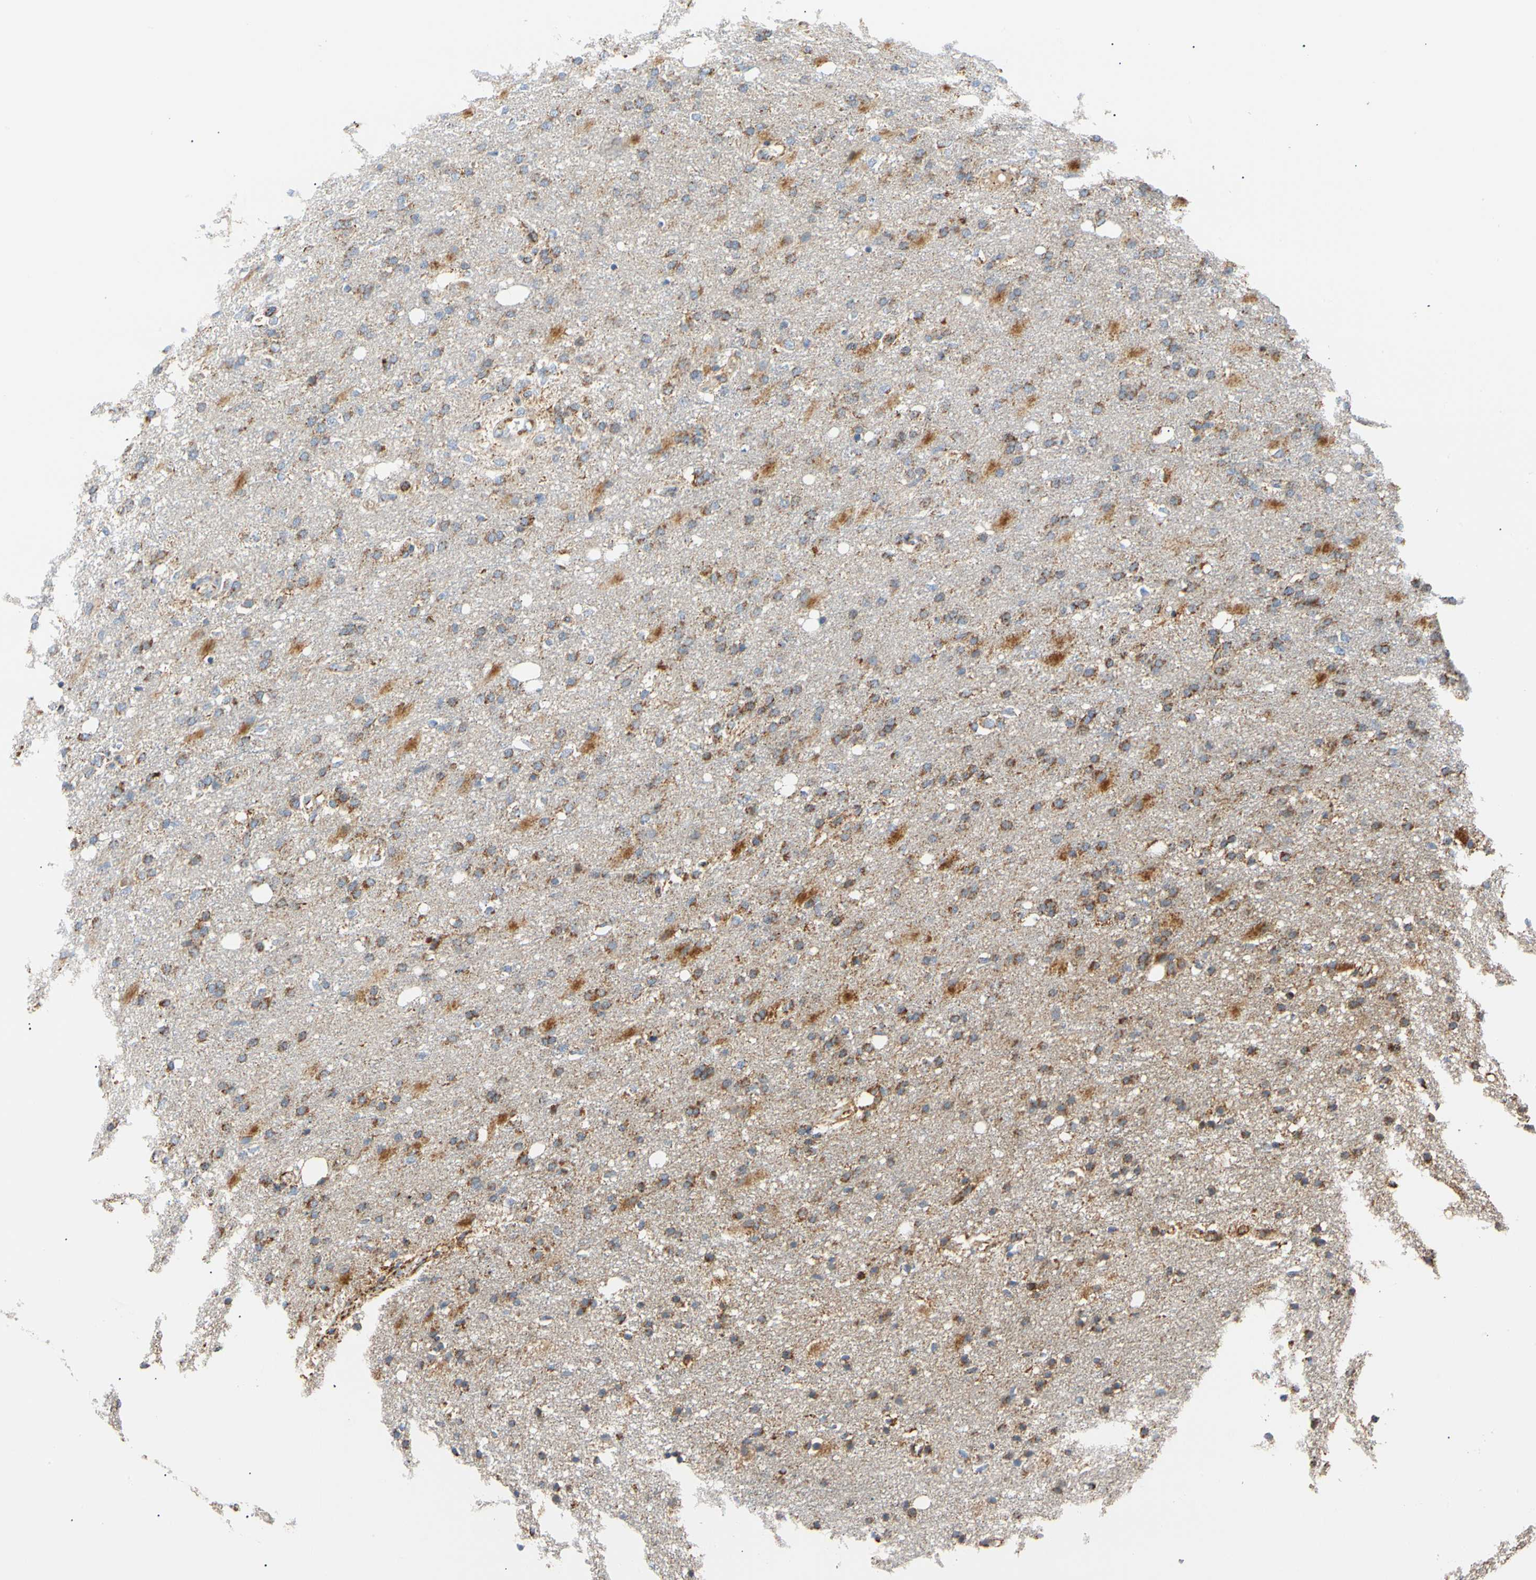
{"staining": {"intensity": "moderate", "quantity": "25%-75%", "location": "cytoplasmic/membranous"}, "tissue": "glioma", "cell_type": "Tumor cells", "image_type": "cancer", "snomed": [{"axis": "morphology", "description": "Normal tissue, NOS"}, {"axis": "morphology", "description": "Glioma, malignant, High grade"}, {"axis": "topography", "description": "Cerebral cortex"}], "caption": "Tumor cells exhibit medium levels of moderate cytoplasmic/membranous staining in about 25%-75% of cells in human malignant glioma (high-grade). The staining was performed using DAB to visualize the protein expression in brown, while the nuclei were stained in blue with hematoxylin (Magnification: 20x).", "gene": "ACAT1", "patient": {"sex": "male", "age": 77}}